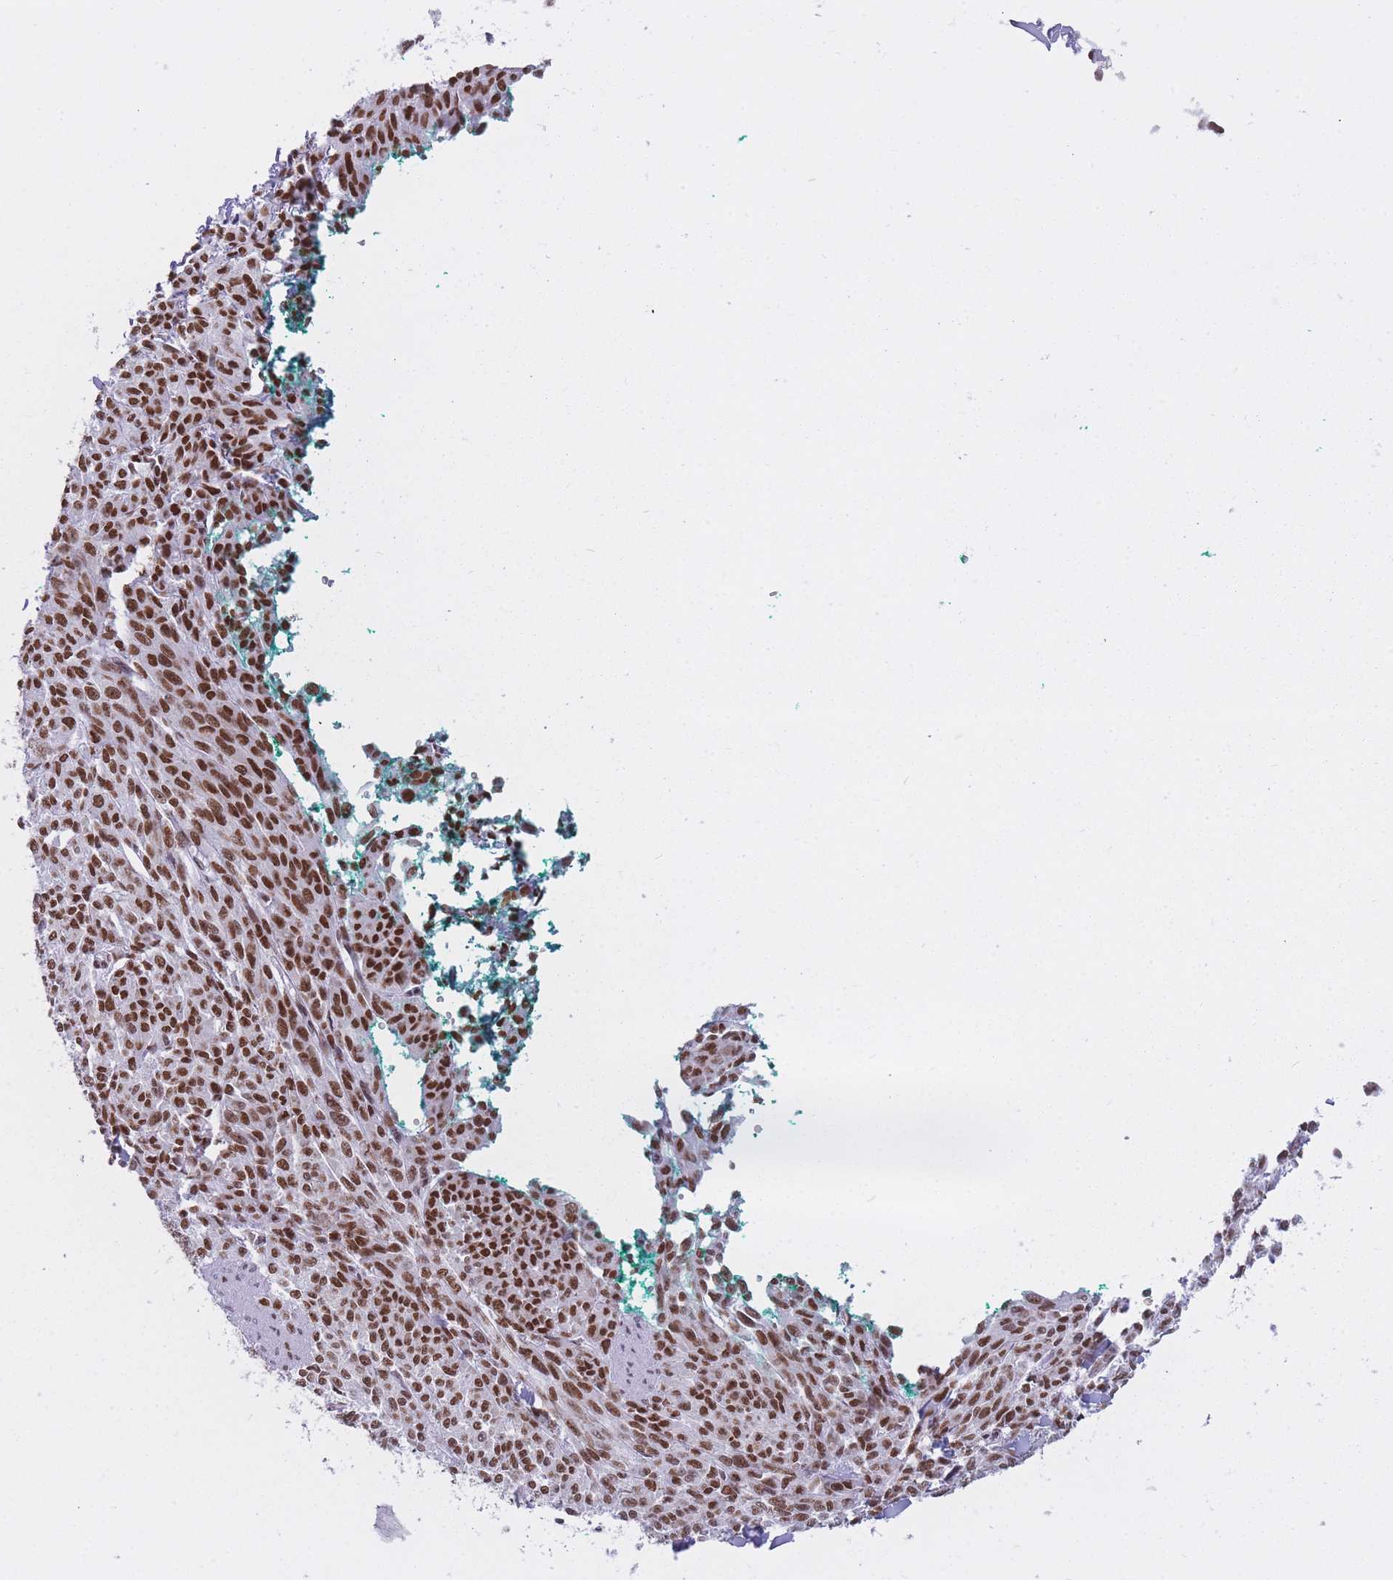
{"staining": {"intensity": "moderate", "quantity": ">75%", "location": "nuclear"}, "tissue": "melanoma", "cell_type": "Tumor cells", "image_type": "cancer", "snomed": [{"axis": "morphology", "description": "Malignant melanoma, NOS"}, {"axis": "topography", "description": "Skin"}], "caption": "Immunohistochemical staining of human melanoma displays medium levels of moderate nuclear protein staining in about >75% of tumor cells.", "gene": "HNRNPUL1", "patient": {"sex": "female", "age": 52}}